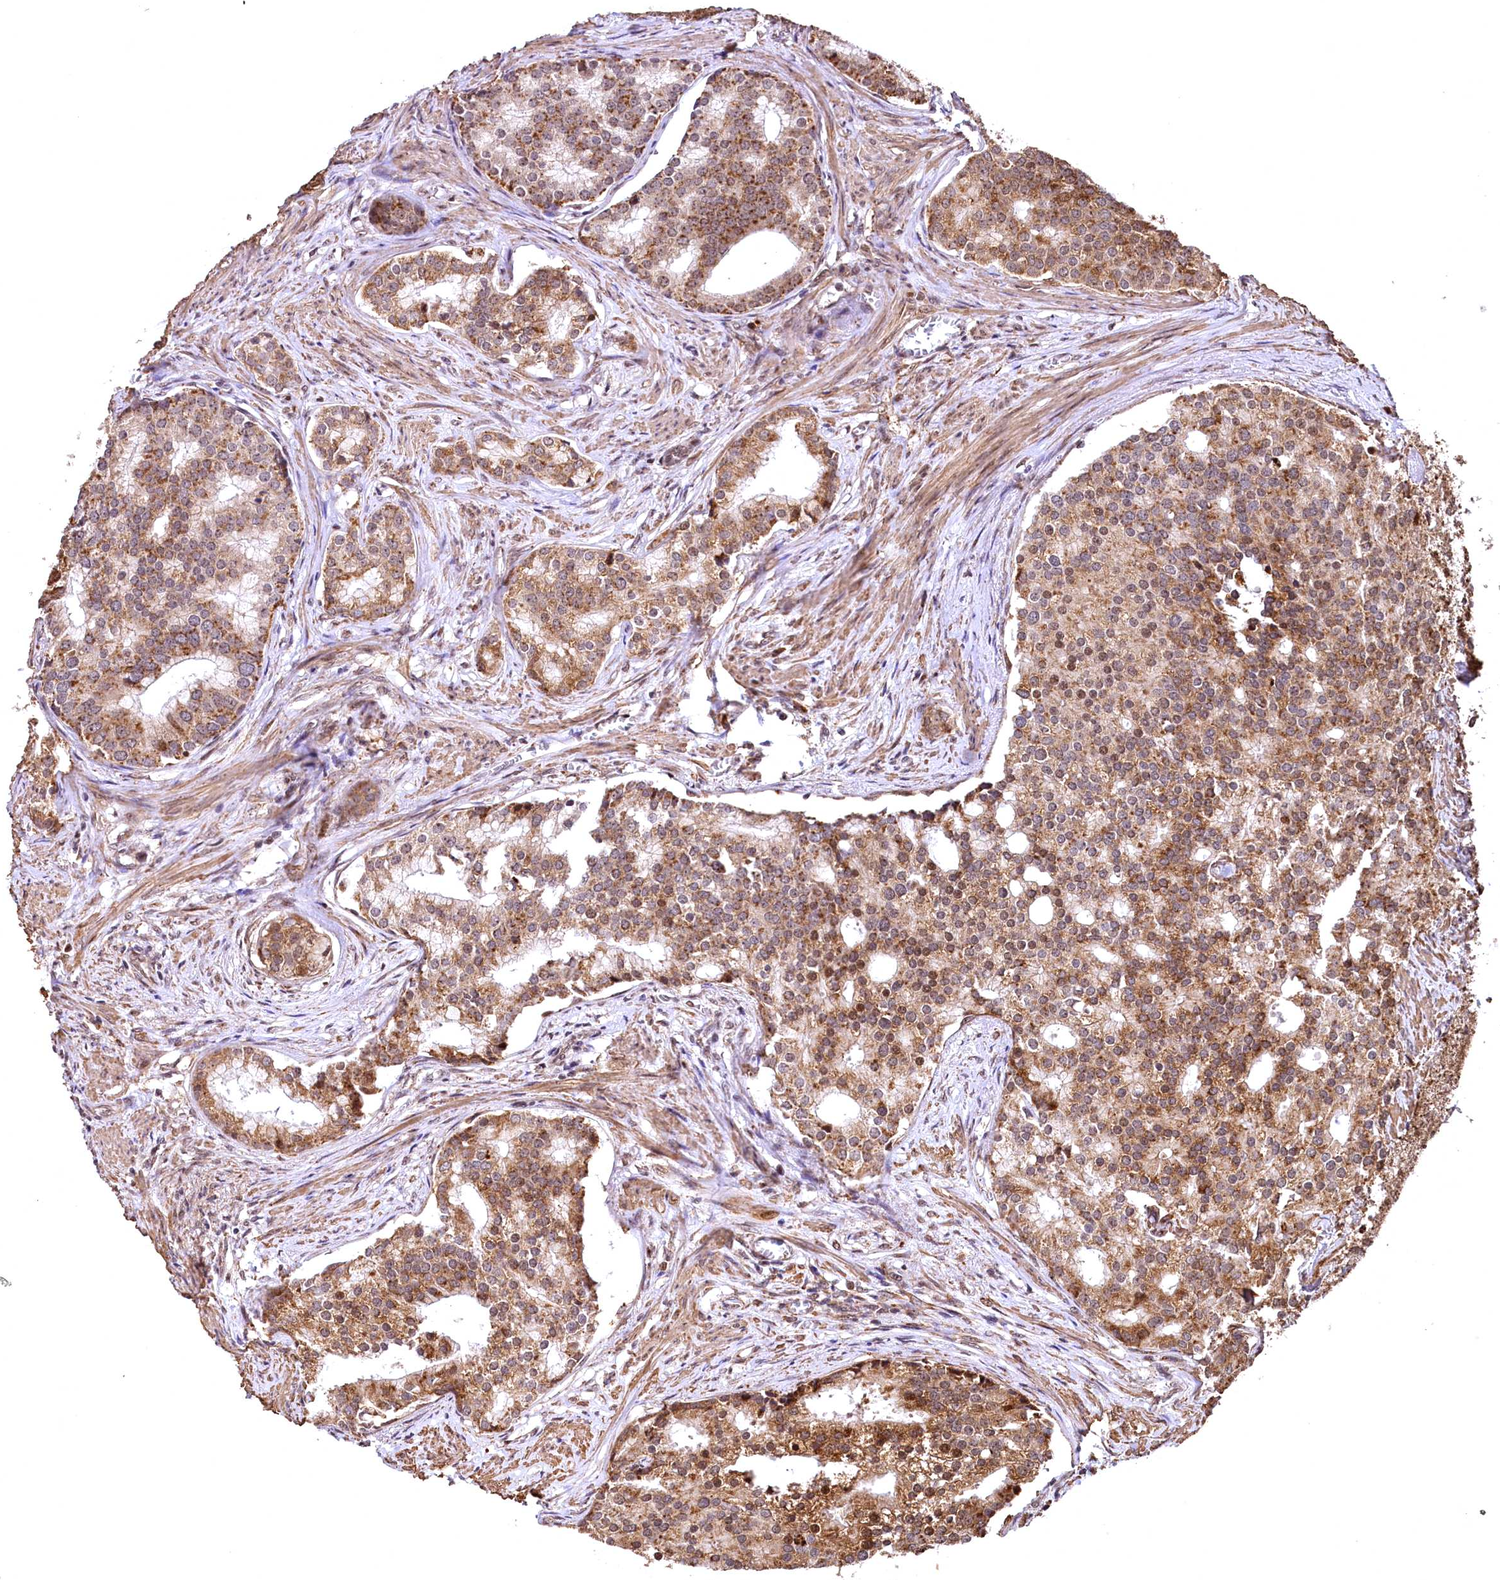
{"staining": {"intensity": "moderate", "quantity": ">75%", "location": "cytoplasmic/membranous,nuclear"}, "tissue": "prostate cancer", "cell_type": "Tumor cells", "image_type": "cancer", "snomed": [{"axis": "morphology", "description": "Adenocarcinoma, Low grade"}, {"axis": "topography", "description": "Prostate"}], "caption": "Immunohistochemistry (DAB) staining of prostate cancer (adenocarcinoma (low-grade)) demonstrates moderate cytoplasmic/membranous and nuclear protein positivity in approximately >75% of tumor cells.", "gene": "PDS5B", "patient": {"sex": "male", "age": 71}}